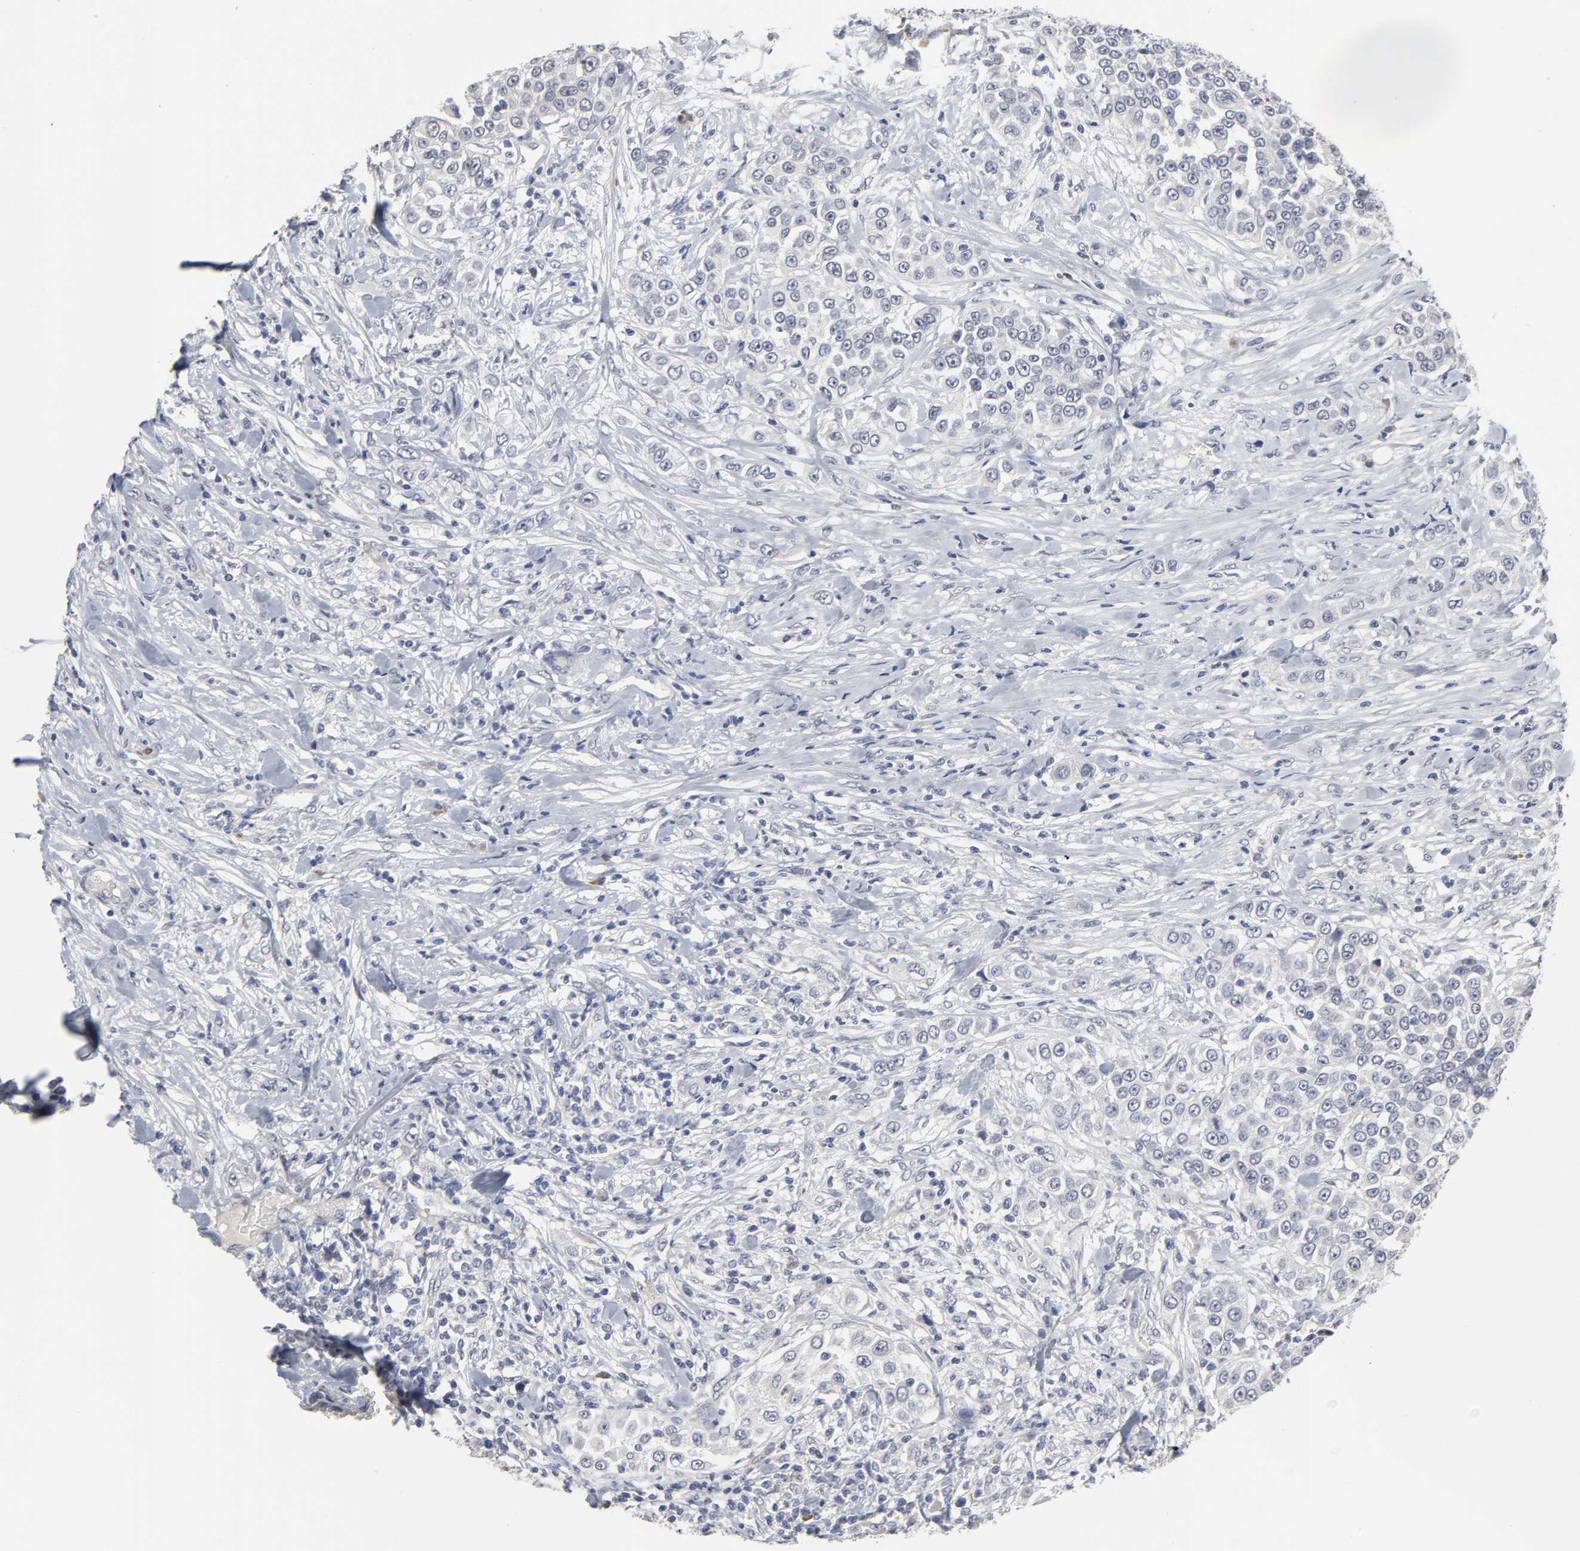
{"staining": {"intensity": "negative", "quantity": "none", "location": "none"}, "tissue": "urothelial cancer", "cell_type": "Tumor cells", "image_type": "cancer", "snomed": [{"axis": "morphology", "description": "Urothelial carcinoma, High grade"}, {"axis": "topography", "description": "Urinary bladder"}], "caption": "Human urothelial carcinoma (high-grade) stained for a protein using IHC displays no staining in tumor cells.", "gene": "HNF4A", "patient": {"sex": "female", "age": 80}}